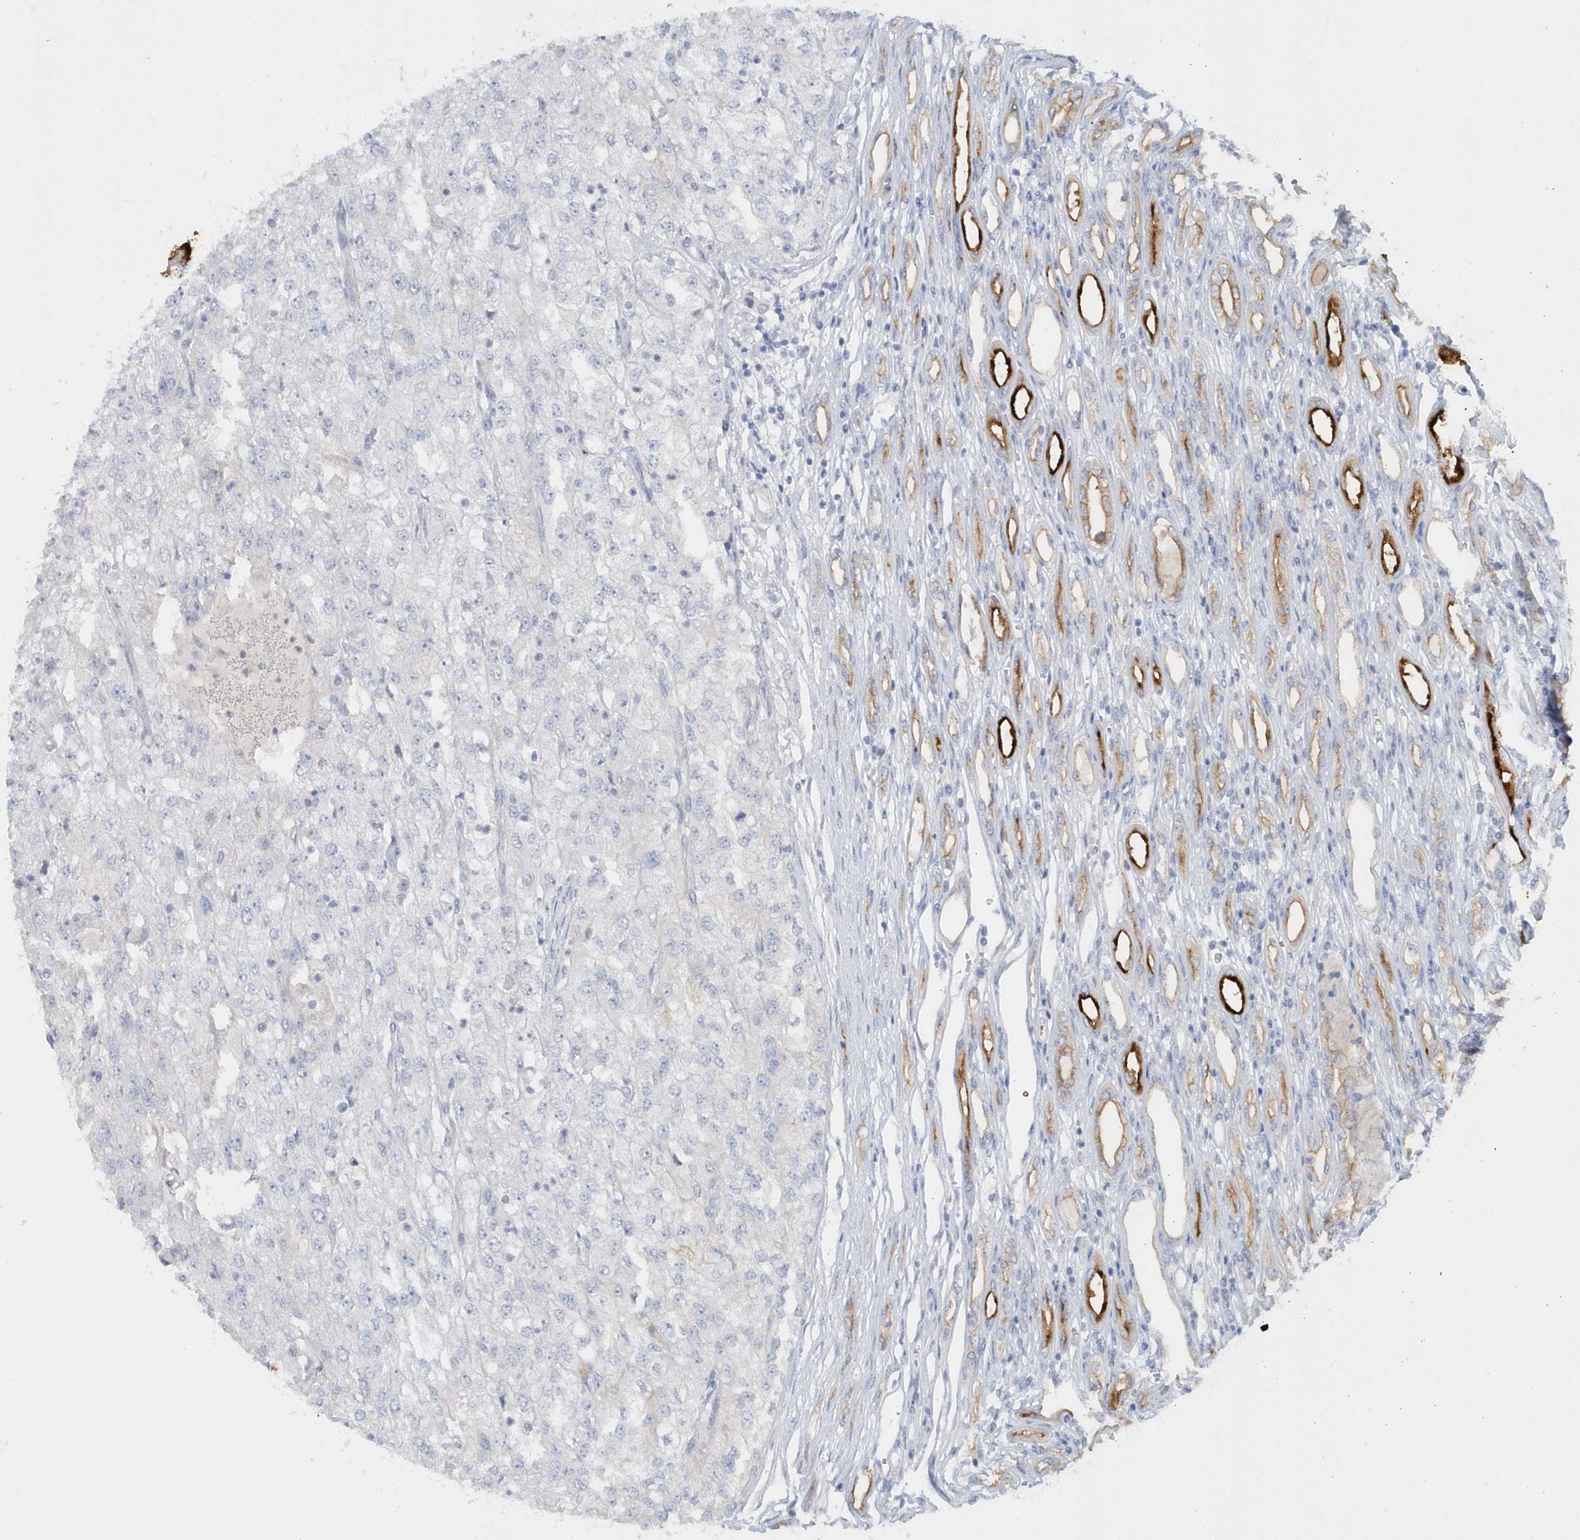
{"staining": {"intensity": "negative", "quantity": "none", "location": "none"}, "tissue": "renal cancer", "cell_type": "Tumor cells", "image_type": "cancer", "snomed": [{"axis": "morphology", "description": "Adenocarcinoma, NOS"}, {"axis": "topography", "description": "Kidney"}], "caption": "A histopathology image of human renal adenocarcinoma is negative for staining in tumor cells.", "gene": "RPE", "patient": {"sex": "female", "age": 54}}